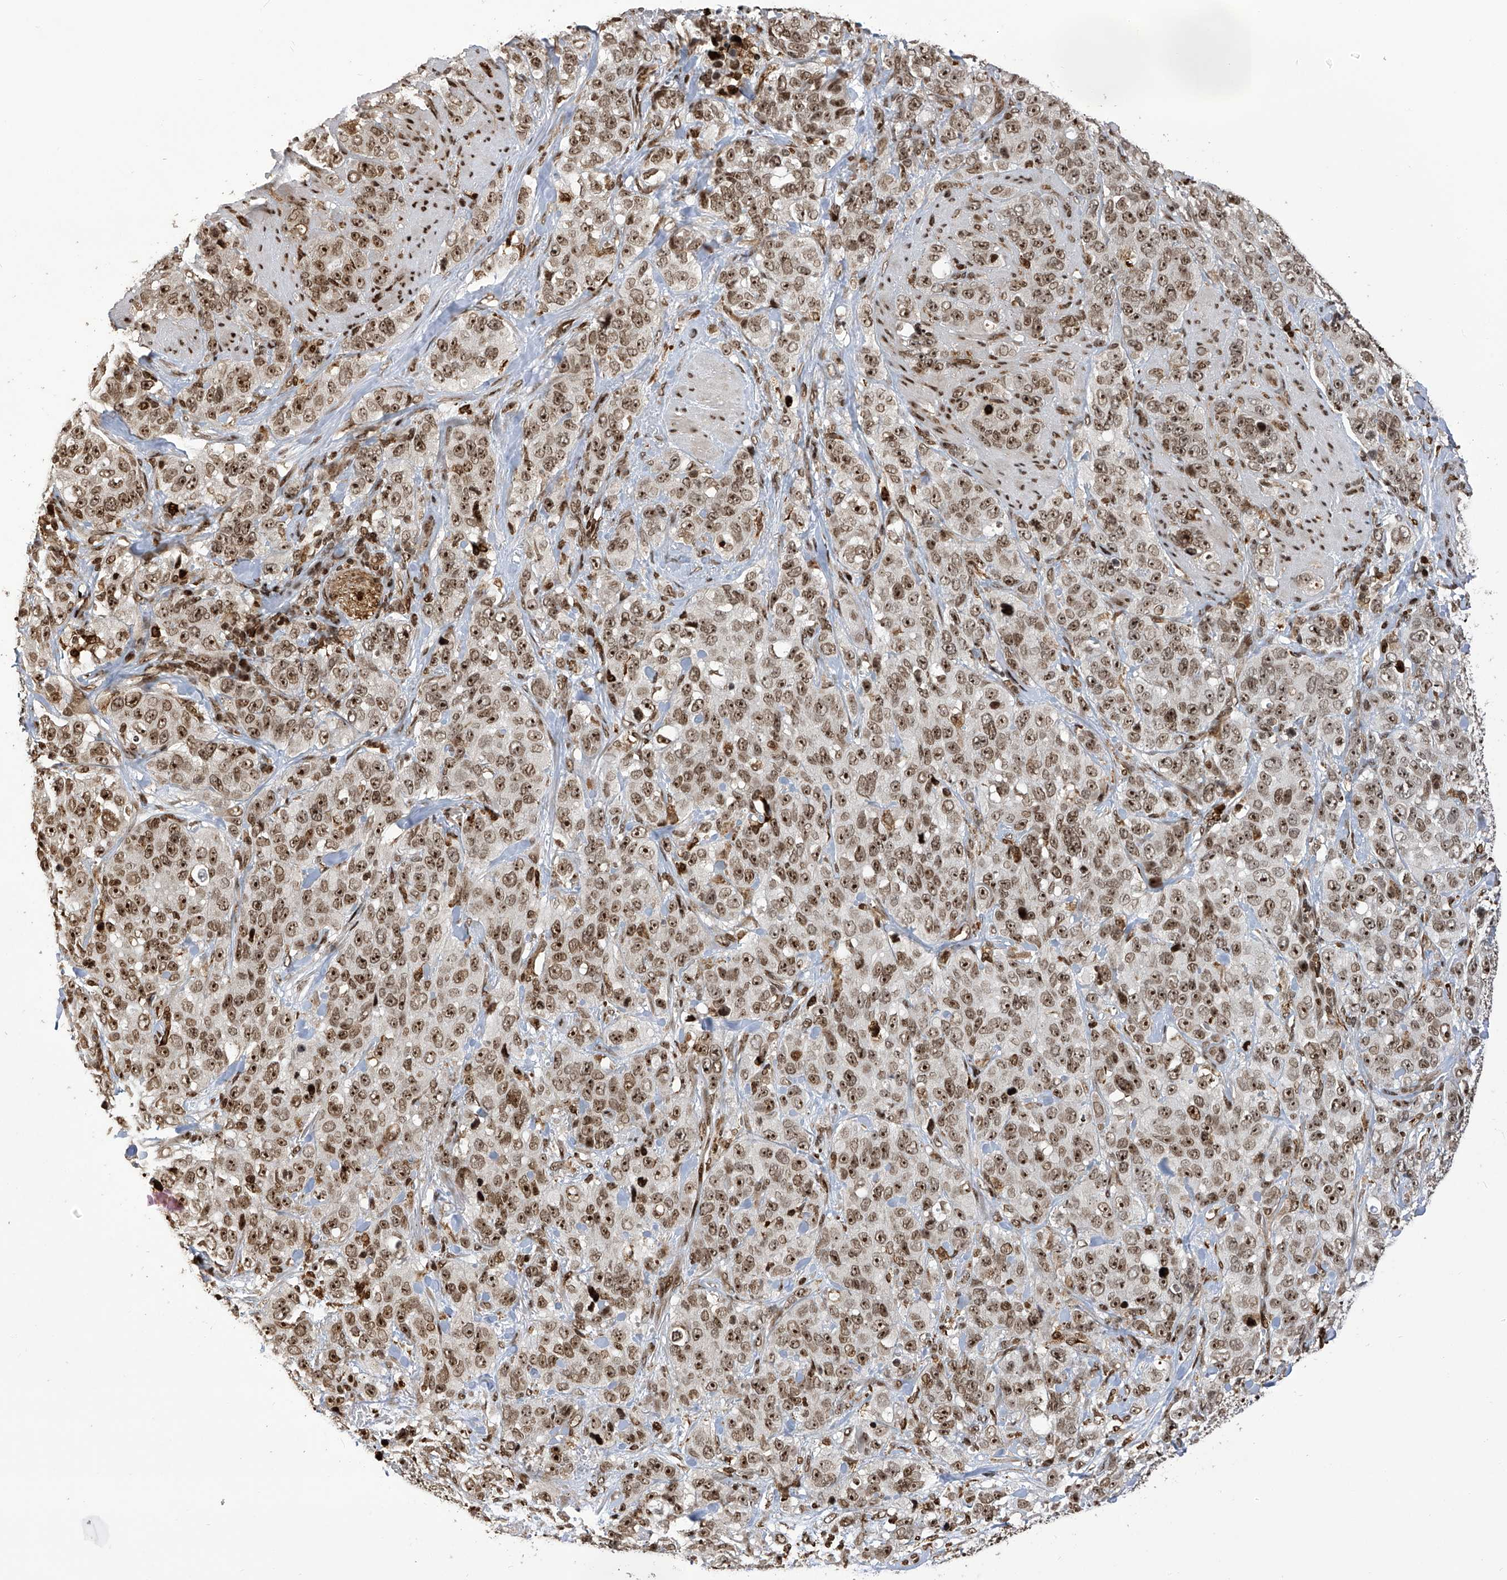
{"staining": {"intensity": "strong", "quantity": ">75%", "location": "nuclear"}, "tissue": "stomach cancer", "cell_type": "Tumor cells", "image_type": "cancer", "snomed": [{"axis": "morphology", "description": "Adenocarcinoma, NOS"}, {"axis": "topography", "description": "Stomach"}], "caption": "Stomach adenocarcinoma tissue shows strong nuclear expression in about >75% of tumor cells The staining was performed using DAB (3,3'-diaminobenzidine) to visualize the protein expression in brown, while the nuclei were stained in blue with hematoxylin (Magnification: 20x).", "gene": "PAK1IP1", "patient": {"sex": "male", "age": 48}}